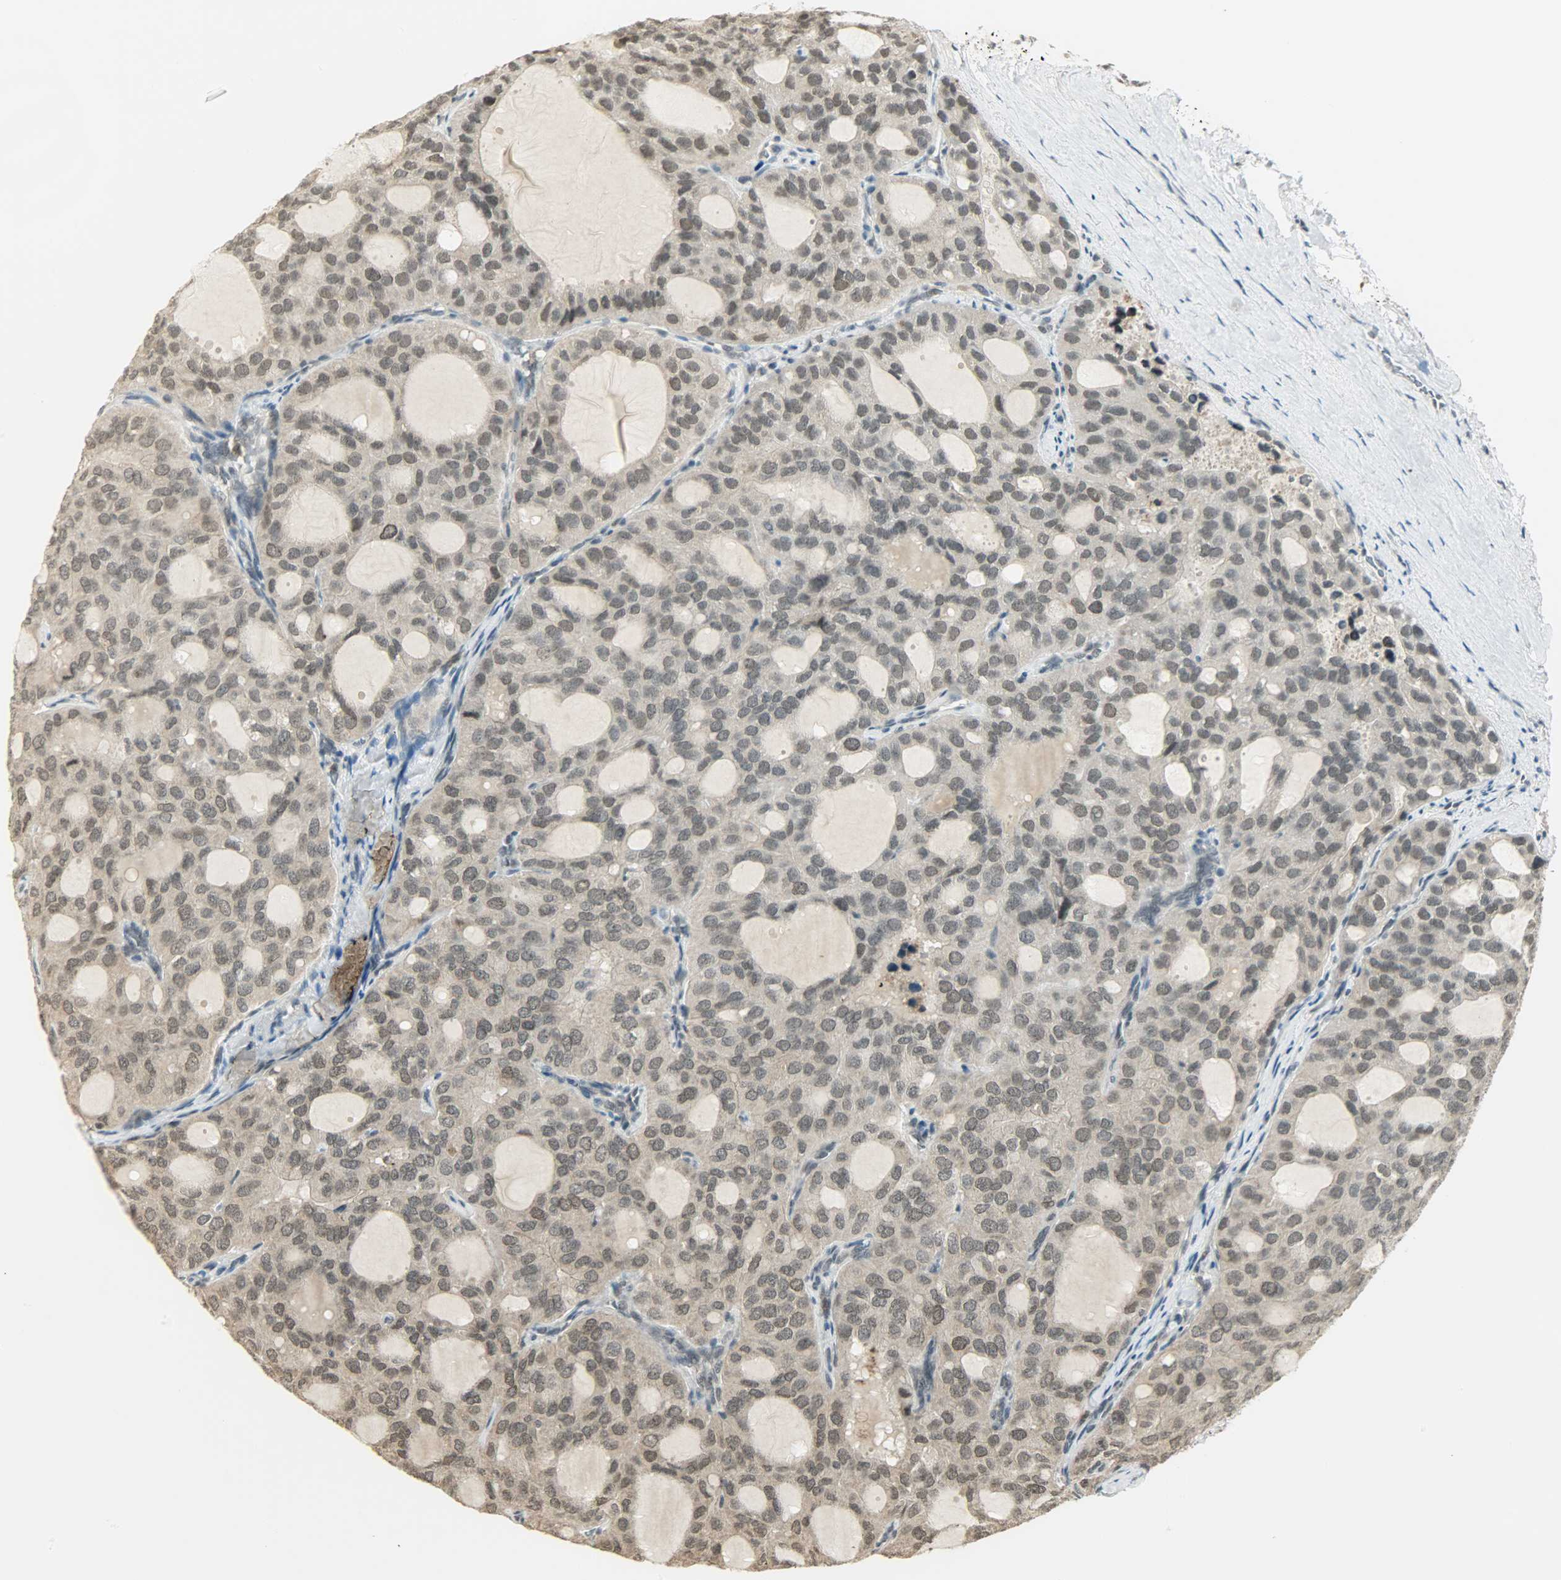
{"staining": {"intensity": "weak", "quantity": "<25%", "location": "nuclear"}, "tissue": "thyroid cancer", "cell_type": "Tumor cells", "image_type": "cancer", "snomed": [{"axis": "morphology", "description": "Follicular adenoma carcinoma, NOS"}, {"axis": "topography", "description": "Thyroid gland"}], "caption": "Human follicular adenoma carcinoma (thyroid) stained for a protein using immunohistochemistry (IHC) reveals no expression in tumor cells.", "gene": "SMARCA5", "patient": {"sex": "male", "age": 75}}